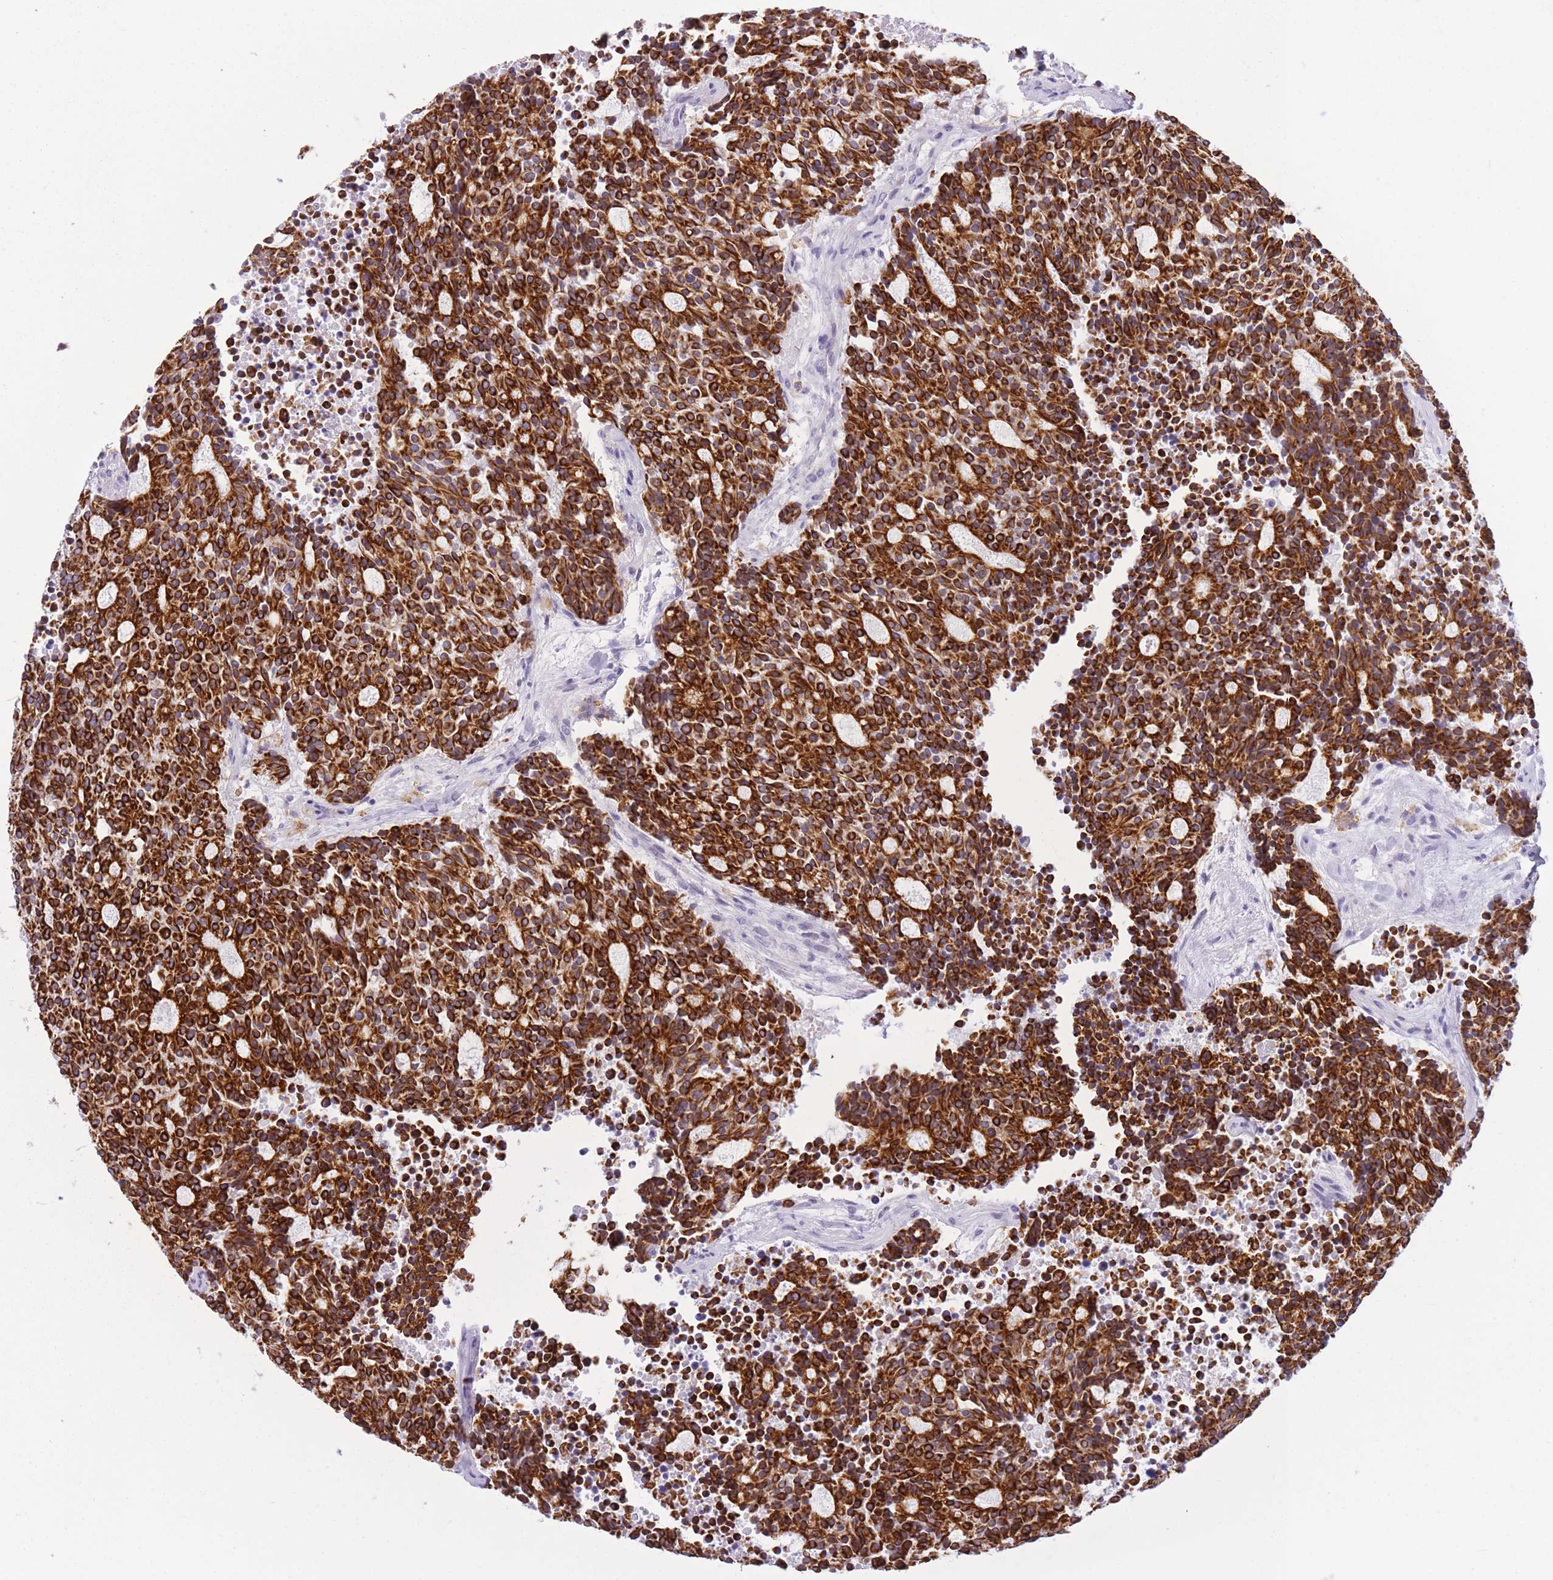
{"staining": {"intensity": "strong", "quantity": ">75%", "location": "cytoplasmic/membranous"}, "tissue": "carcinoid", "cell_type": "Tumor cells", "image_type": "cancer", "snomed": [{"axis": "morphology", "description": "Carcinoid, malignant, NOS"}, {"axis": "topography", "description": "Pancreas"}], "caption": "IHC histopathology image of carcinoid stained for a protein (brown), which reveals high levels of strong cytoplasmic/membranous staining in about >75% of tumor cells.", "gene": "RADX", "patient": {"sex": "female", "age": 54}}